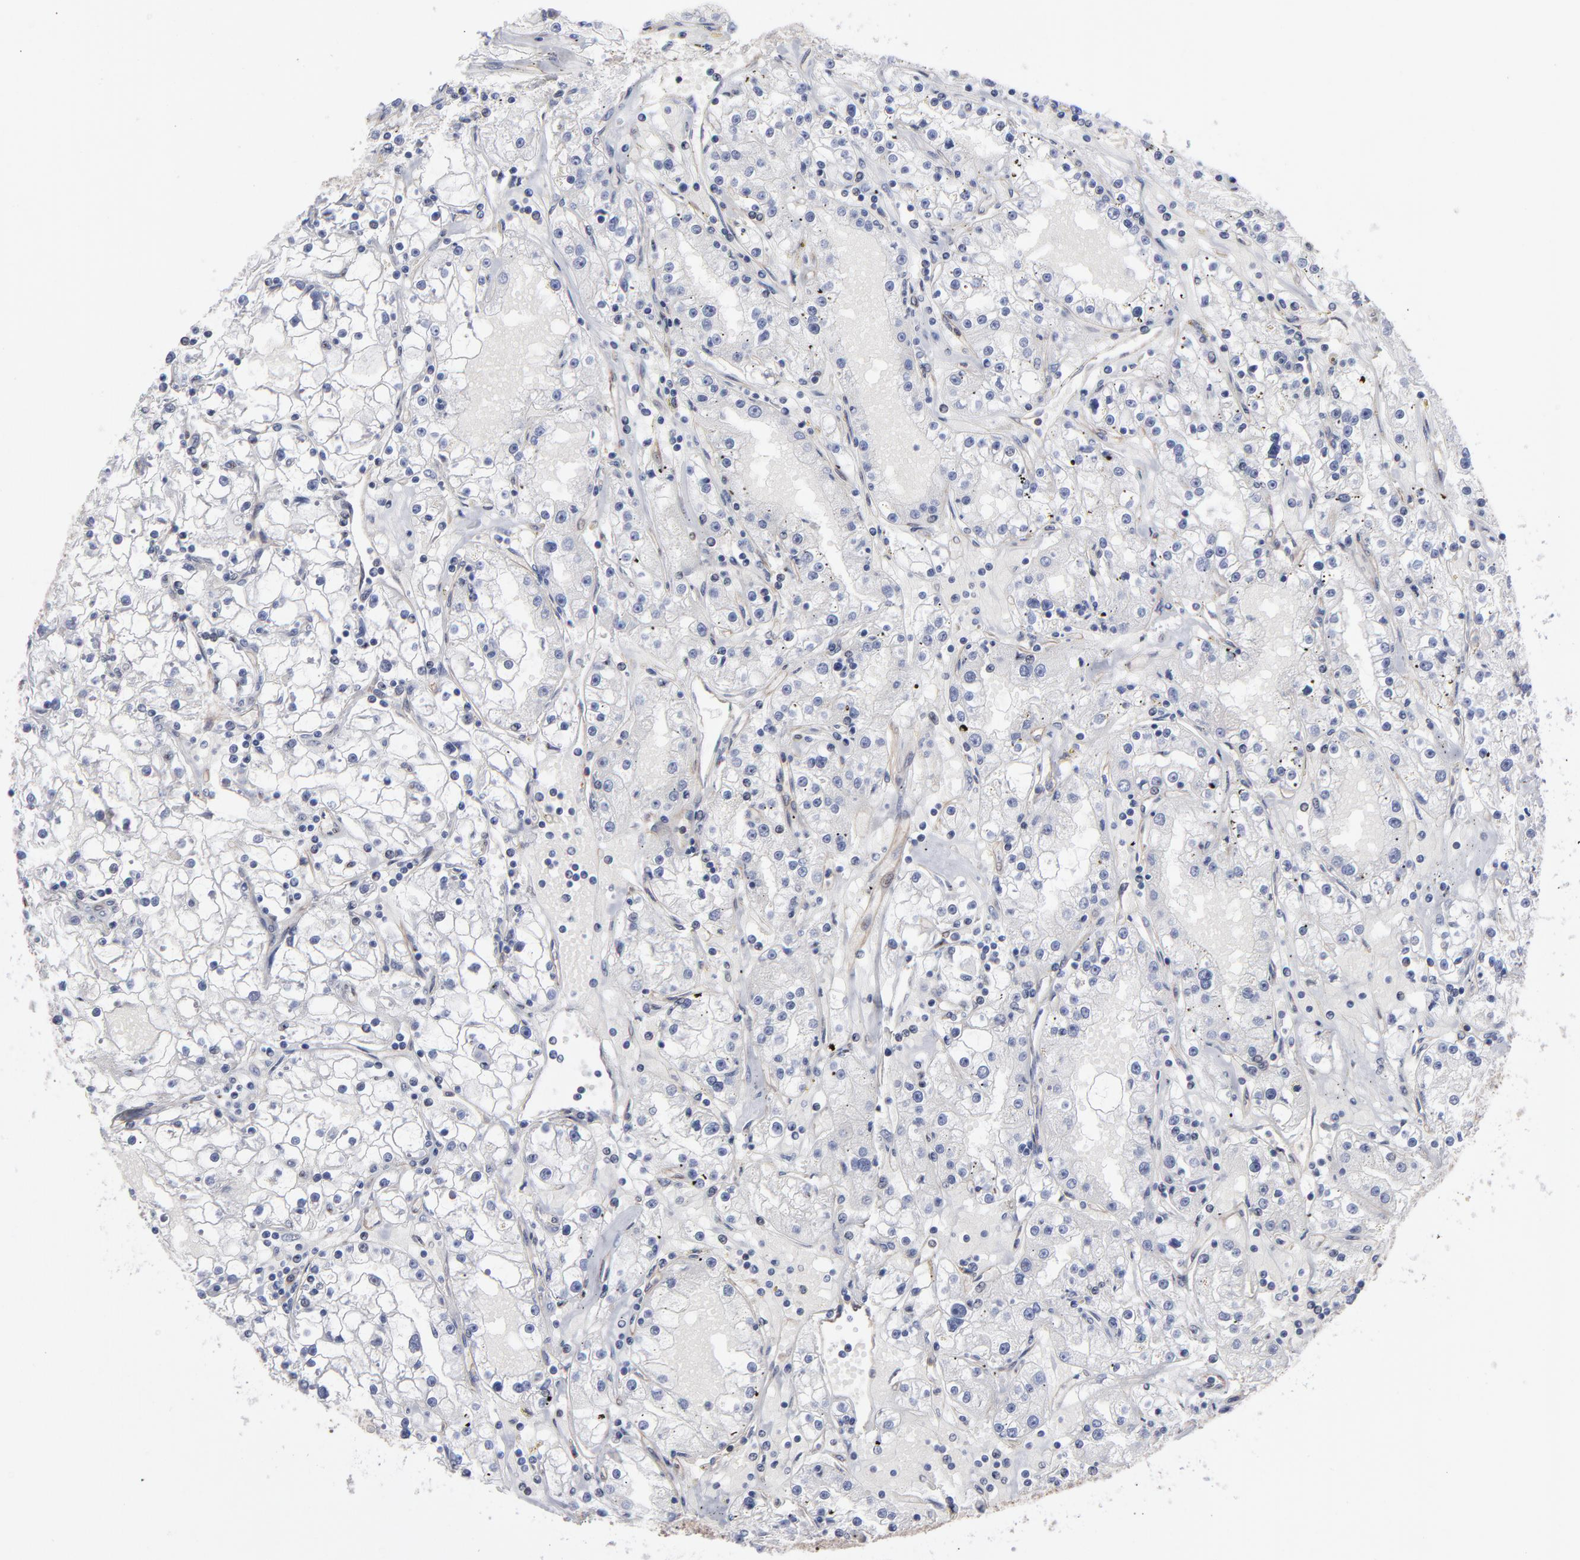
{"staining": {"intensity": "negative", "quantity": "none", "location": "none"}, "tissue": "renal cancer", "cell_type": "Tumor cells", "image_type": "cancer", "snomed": [{"axis": "morphology", "description": "Adenocarcinoma, NOS"}, {"axis": "topography", "description": "Kidney"}], "caption": "A histopathology image of human adenocarcinoma (renal) is negative for staining in tumor cells.", "gene": "PXN", "patient": {"sex": "male", "age": 56}}